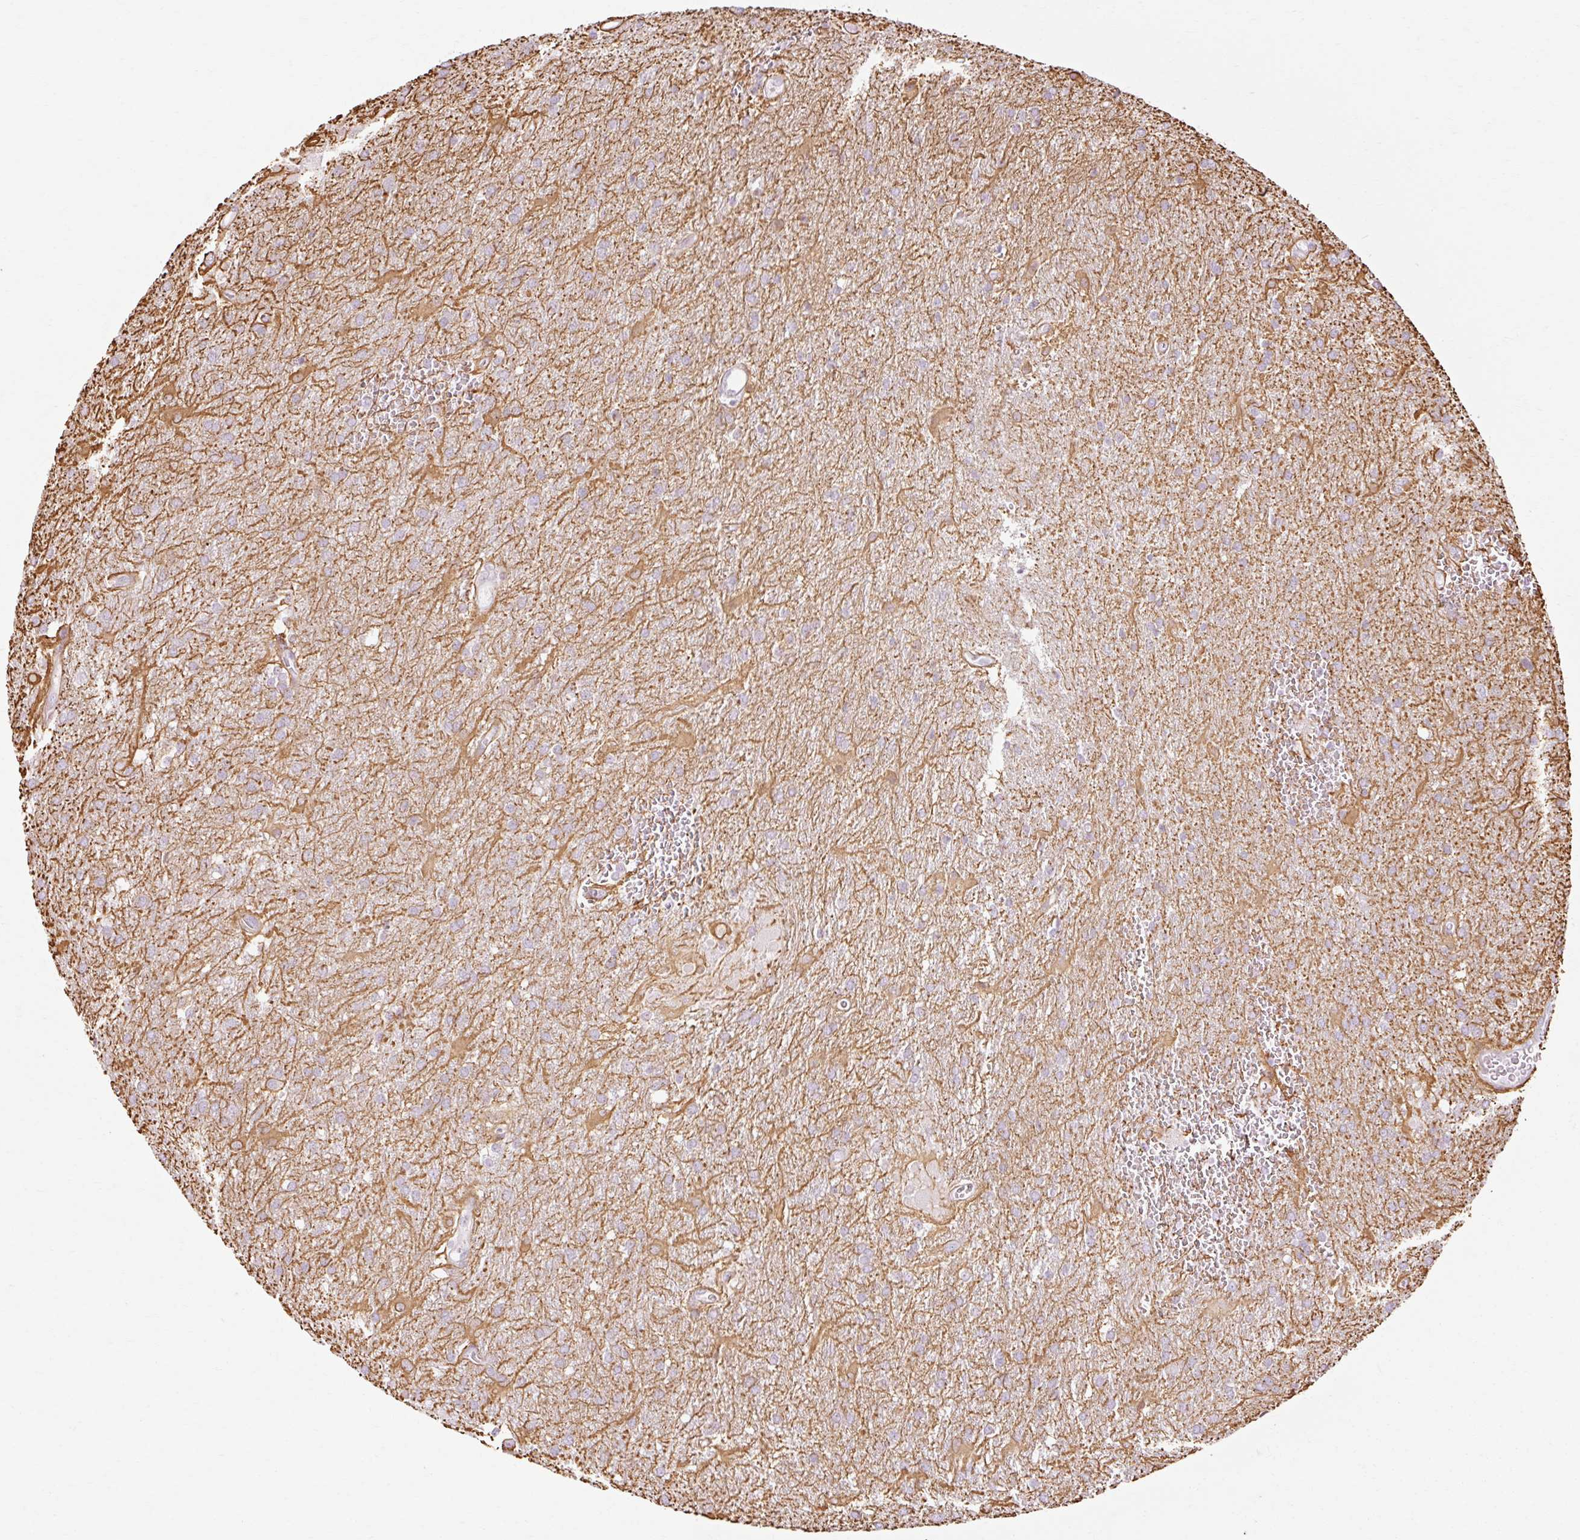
{"staining": {"intensity": "negative", "quantity": "none", "location": "none"}, "tissue": "glioma", "cell_type": "Tumor cells", "image_type": "cancer", "snomed": [{"axis": "morphology", "description": "Glioma, malignant, Low grade"}, {"axis": "topography", "description": "Brain"}], "caption": "IHC image of glioma stained for a protein (brown), which reveals no staining in tumor cells.", "gene": "C3orf49", "patient": {"sex": "male", "age": 66}}